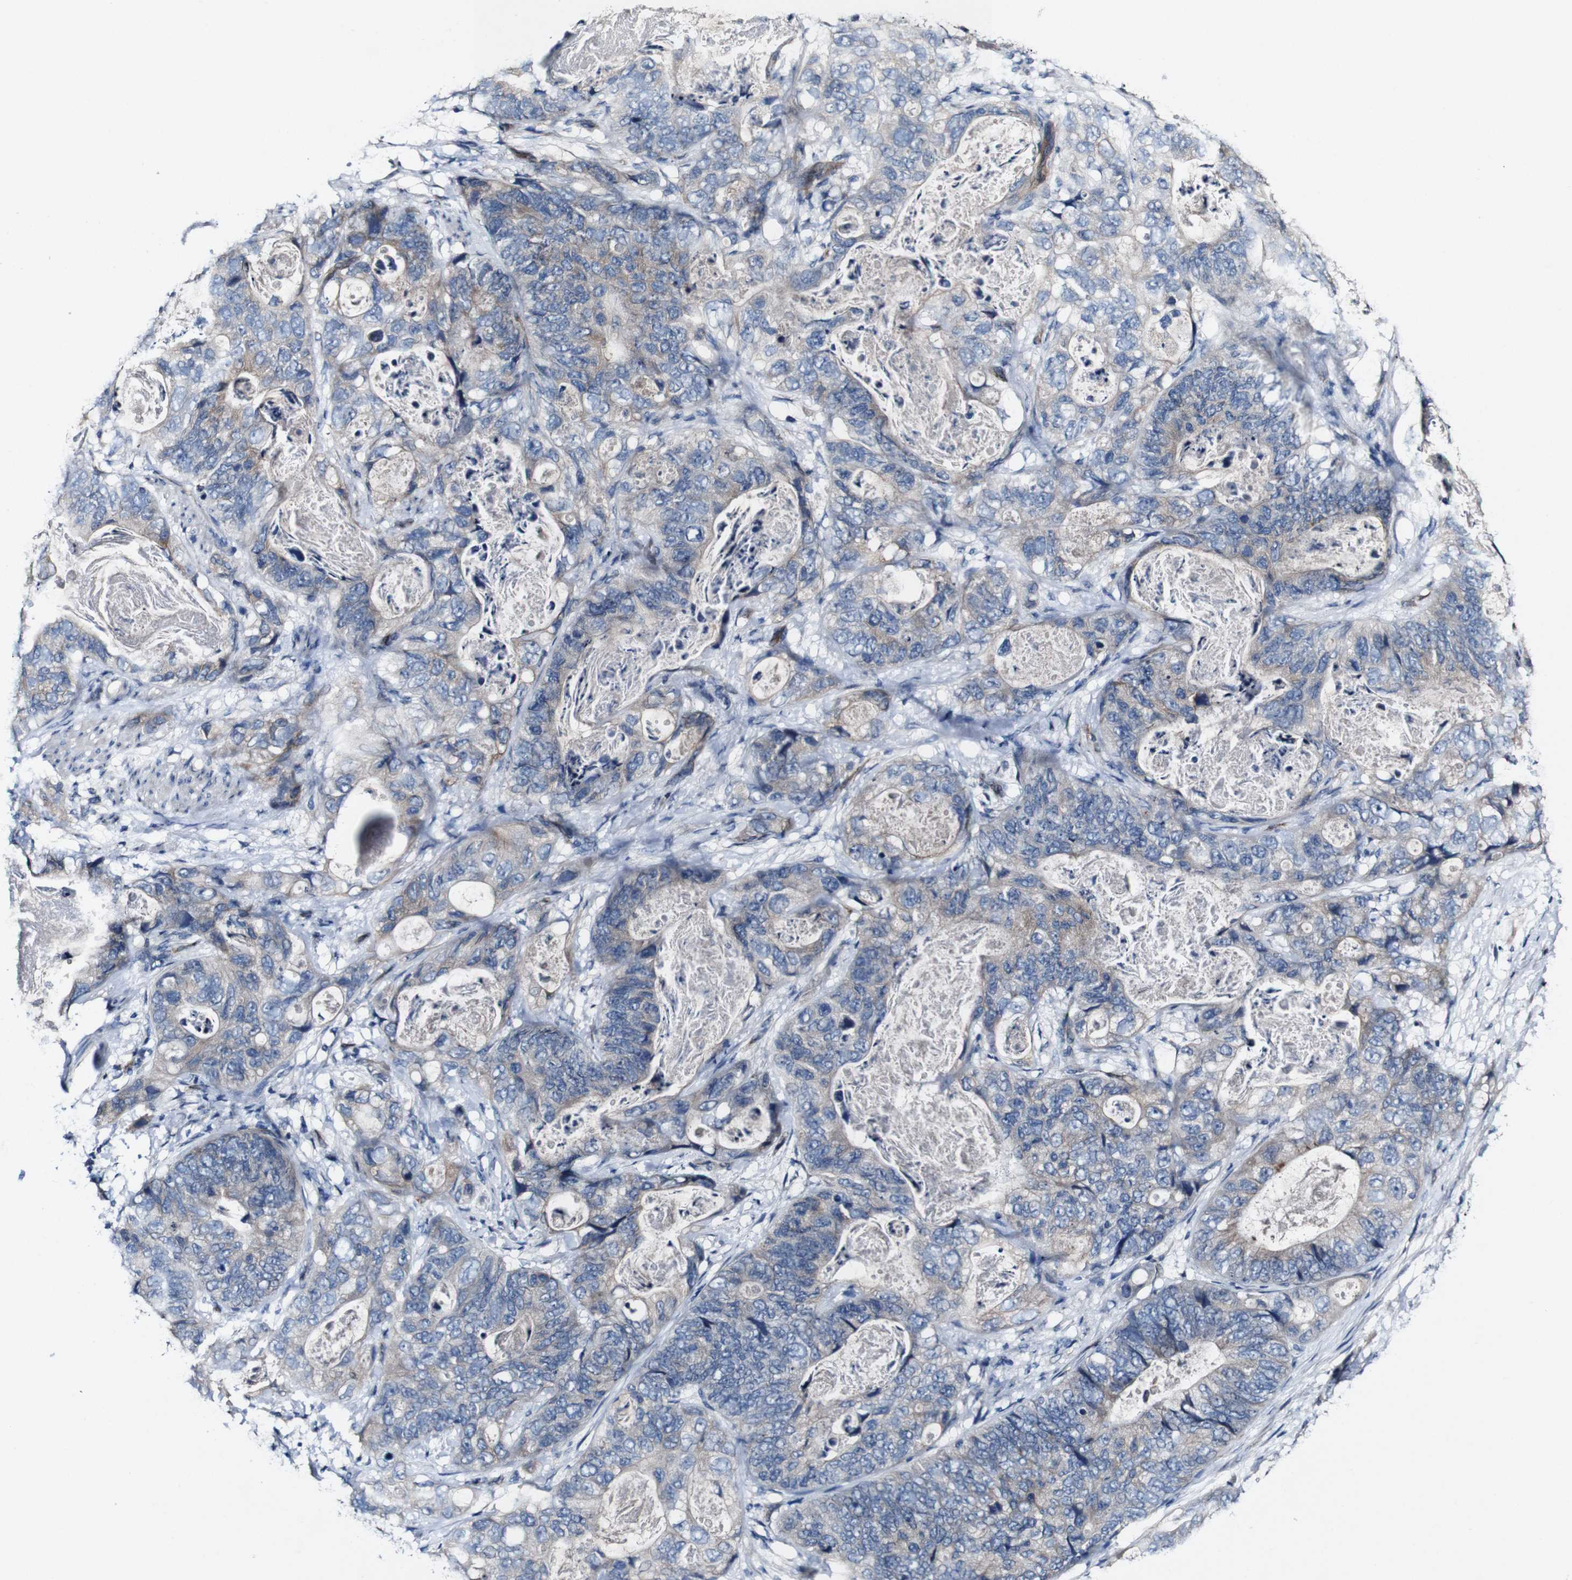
{"staining": {"intensity": "weak", "quantity": "<25%", "location": "cytoplasmic/membranous"}, "tissue": "stomach cancer", "cell_type": "Tumor cells", "image_type": "cancer", "snomed": [{"axis": "morphology", "description": "Adenocarcinoma, NOS"}, {"axis": "topography", "description": "Stomach"}], "caption": "Stomach adenocarcinoma stained for a protein using immunohistochemistry (IHC) shows no positivity tumor cells.", "gene": "GRAMD1A", "patient": {"sex": "female", "age": 89}}